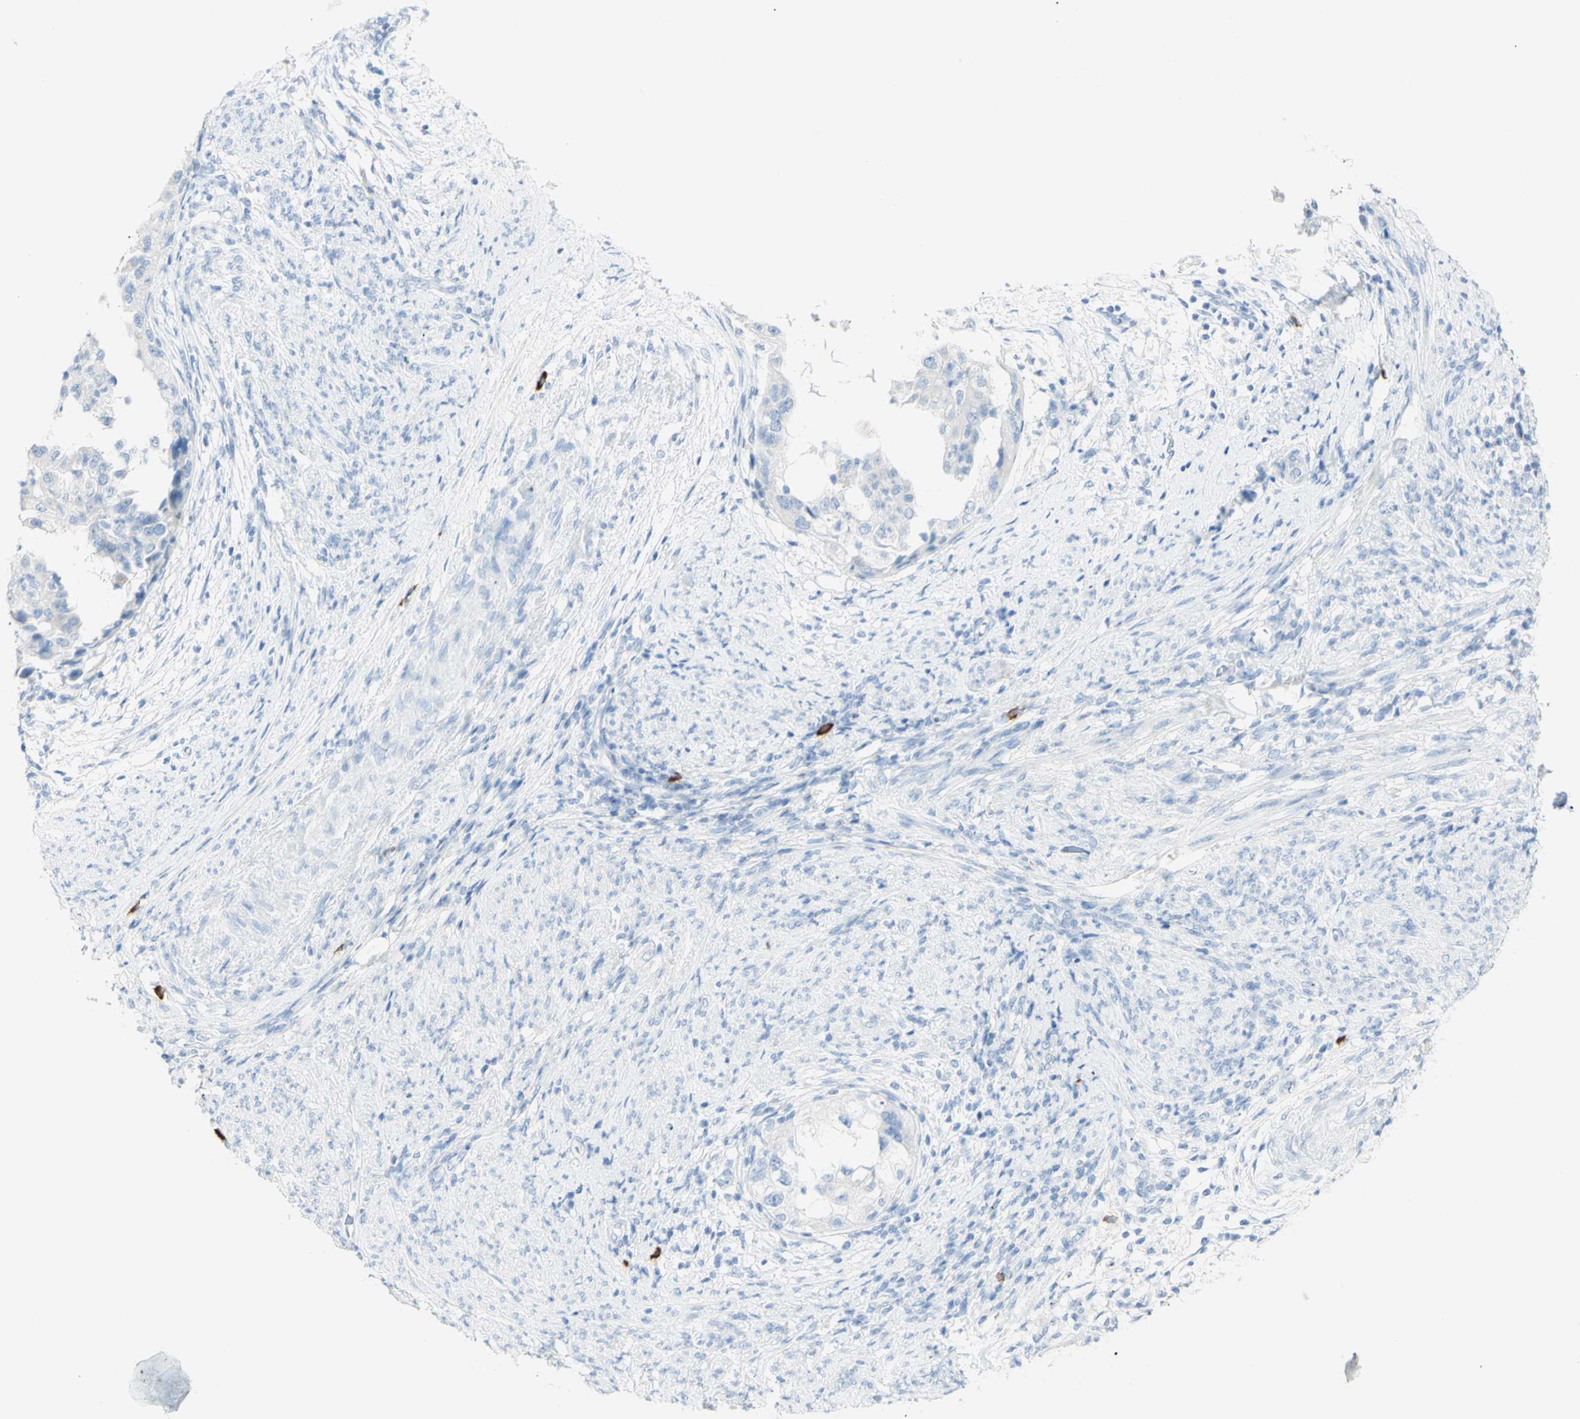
{"staining": {"intensity": "negative", "quantity": "none", "location": "none"}, "tissue": "endometrial cancer", "cell_type": "Tumor cells", "image_type": "cancer", "snomed": [{"axis": "morphology", "description": "Adenocarcinoma, NOS"}, {"axis": "topography", "description": "Endometrium"}], "caption": "Immunohistochemical staining of human endometrial adenocarcinoma demonstrates no significant staining in tumor cells. (DAB IHC visualized using brightfield microscopy, high magnification).", "gene": "LETM1", "patient": {"sex": "female", "age": 85}}